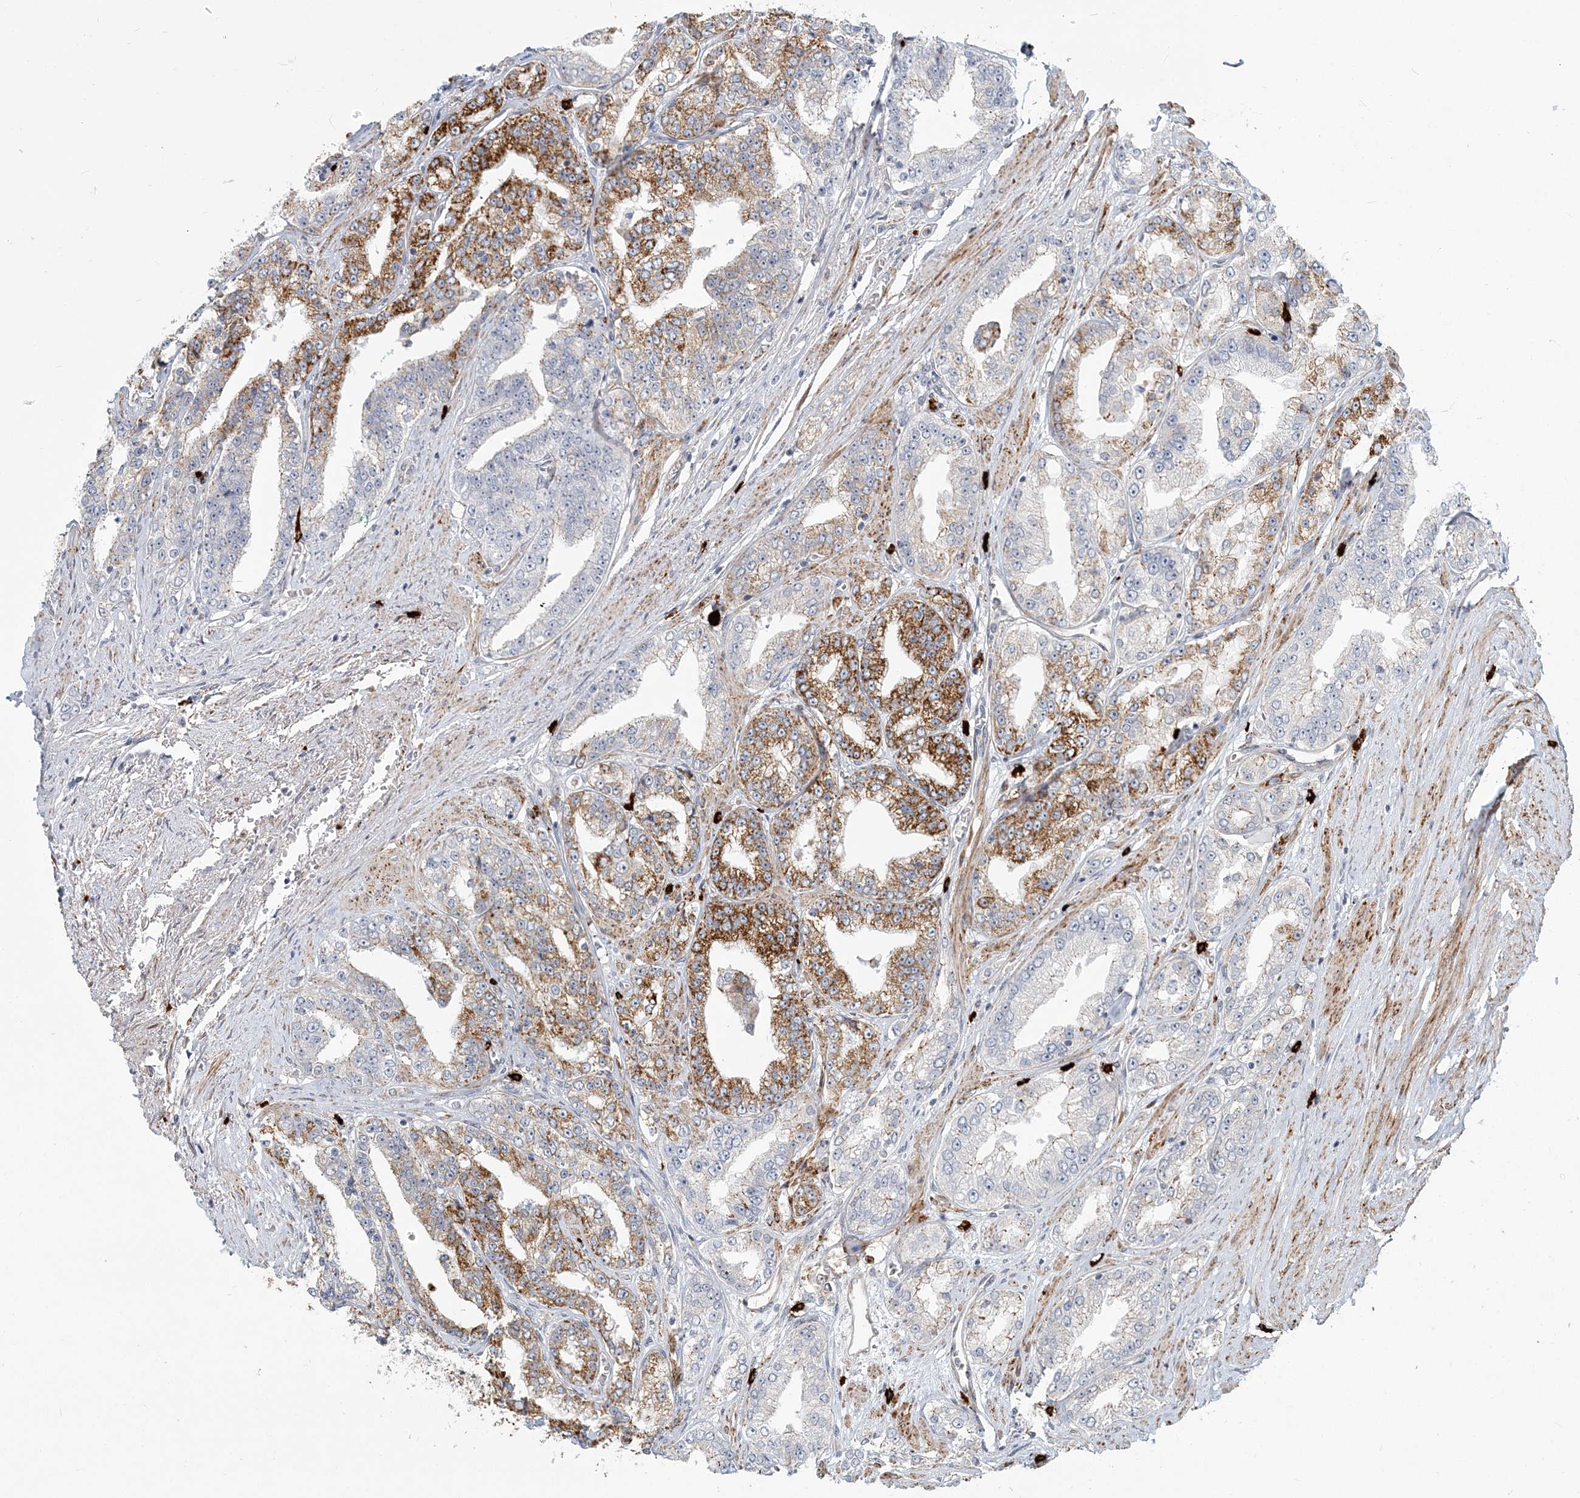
{"staining": {"intensity": "strong", "quantity": "25%-75%", "location": "cytoplasmic/membranous"}, "tissue": "prostate cancer", "cell_type": "Tumor cells", "image_type": "cancer", "snomed": [{"axis": "morphology", "description": "Adenocarcinoma, High grade"}, {"axis": "topography", "description": "Prostate"}], "caption": "Approximately 25%-75% of tumor cells in human high-grade adenocarcinoma (prostate) exhibit strong cytoplasmic/membranous protein staining as visualized by brown immunohistochemical staining.", "gene": "SH3PXD2A", "patient": {"sex": "male", "age": 71}}